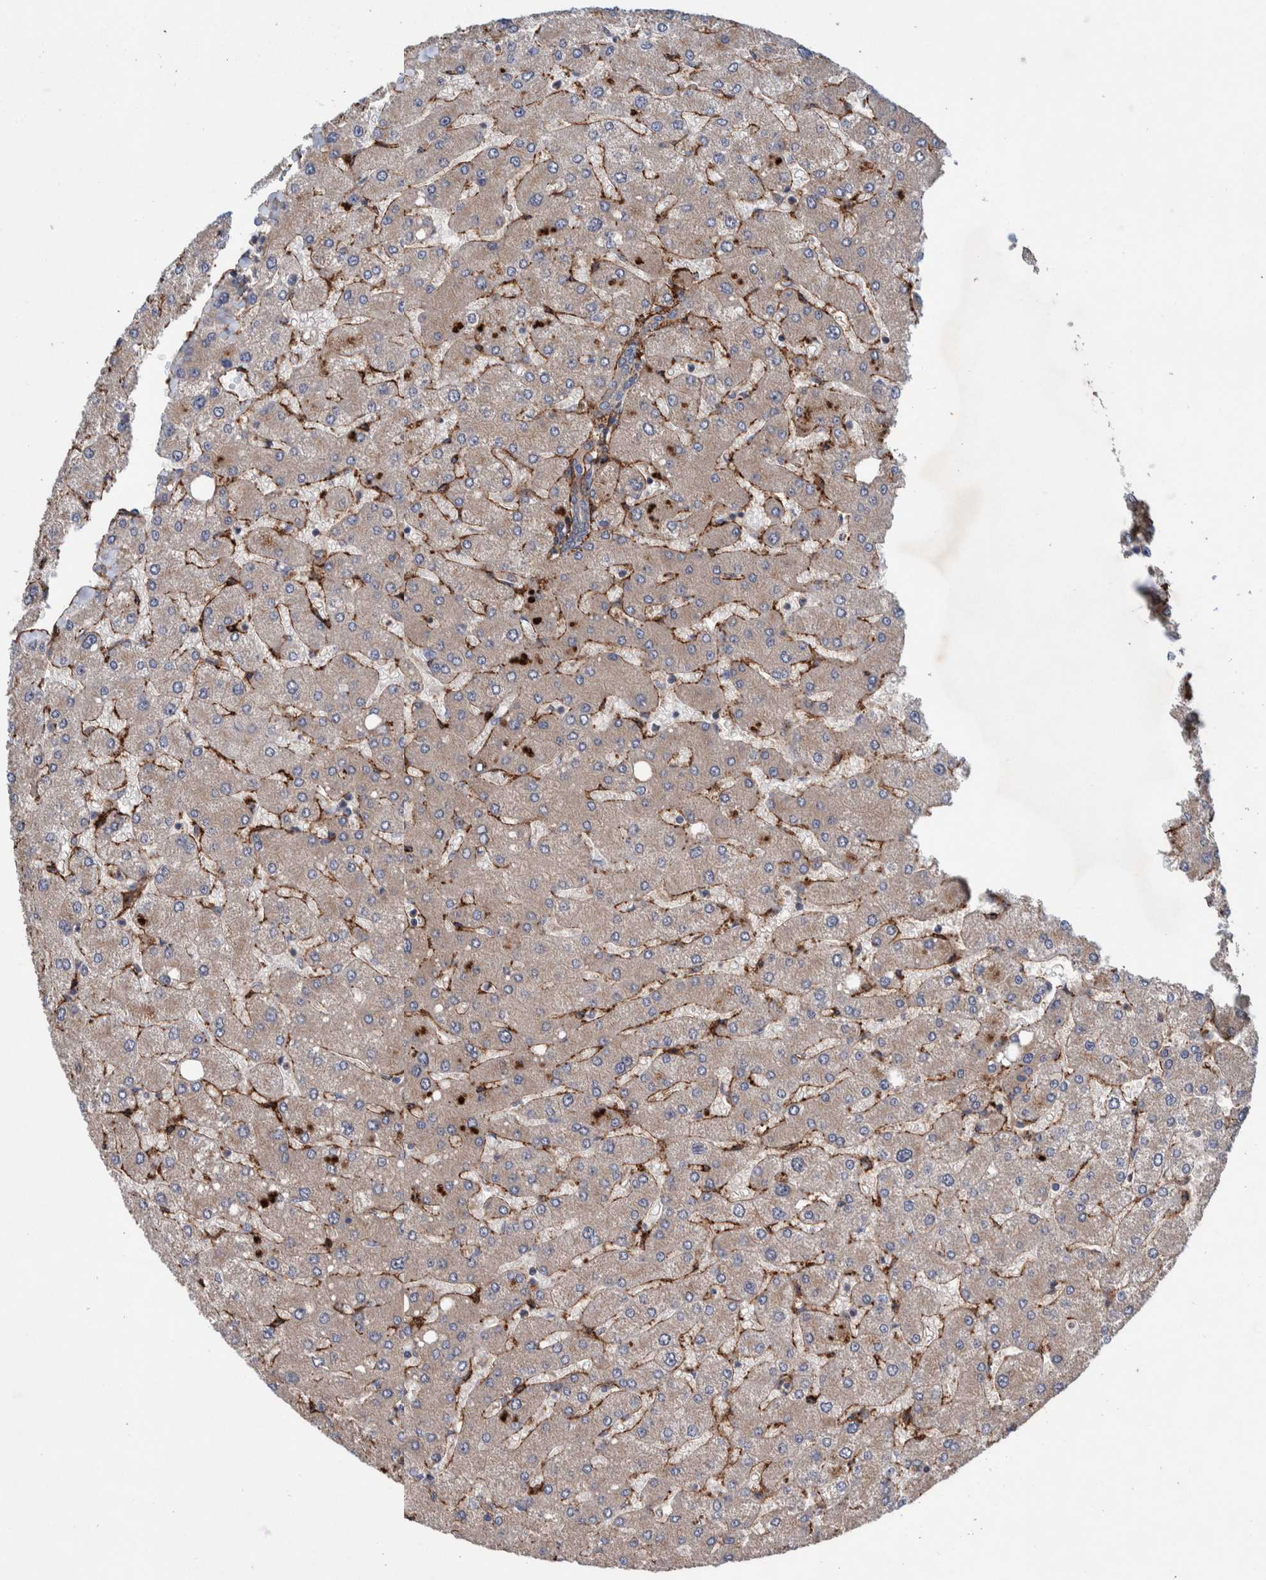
{"staining": {"intensity": "weak", "quantity": ">75%", "location": "cytoplasmic/membranous"}, "tissue": "liver", "cell_type": "Cholangiocytes", "image_type": "normal", "snomed": [{"axis": "morphology", "description": "Normal tissue, NOS"}, {"axis": "topography", "description": "Liver"}], "caption": "Protein staining of normal liver displays weak cytoplasmic/membranous expression in approximately >75% of cholangiocytes. The protein is shown in brown color, while the nuclei are stained blue.", "gene": "PIK3R6", "patient": {"sex": "male", "age": 55}}